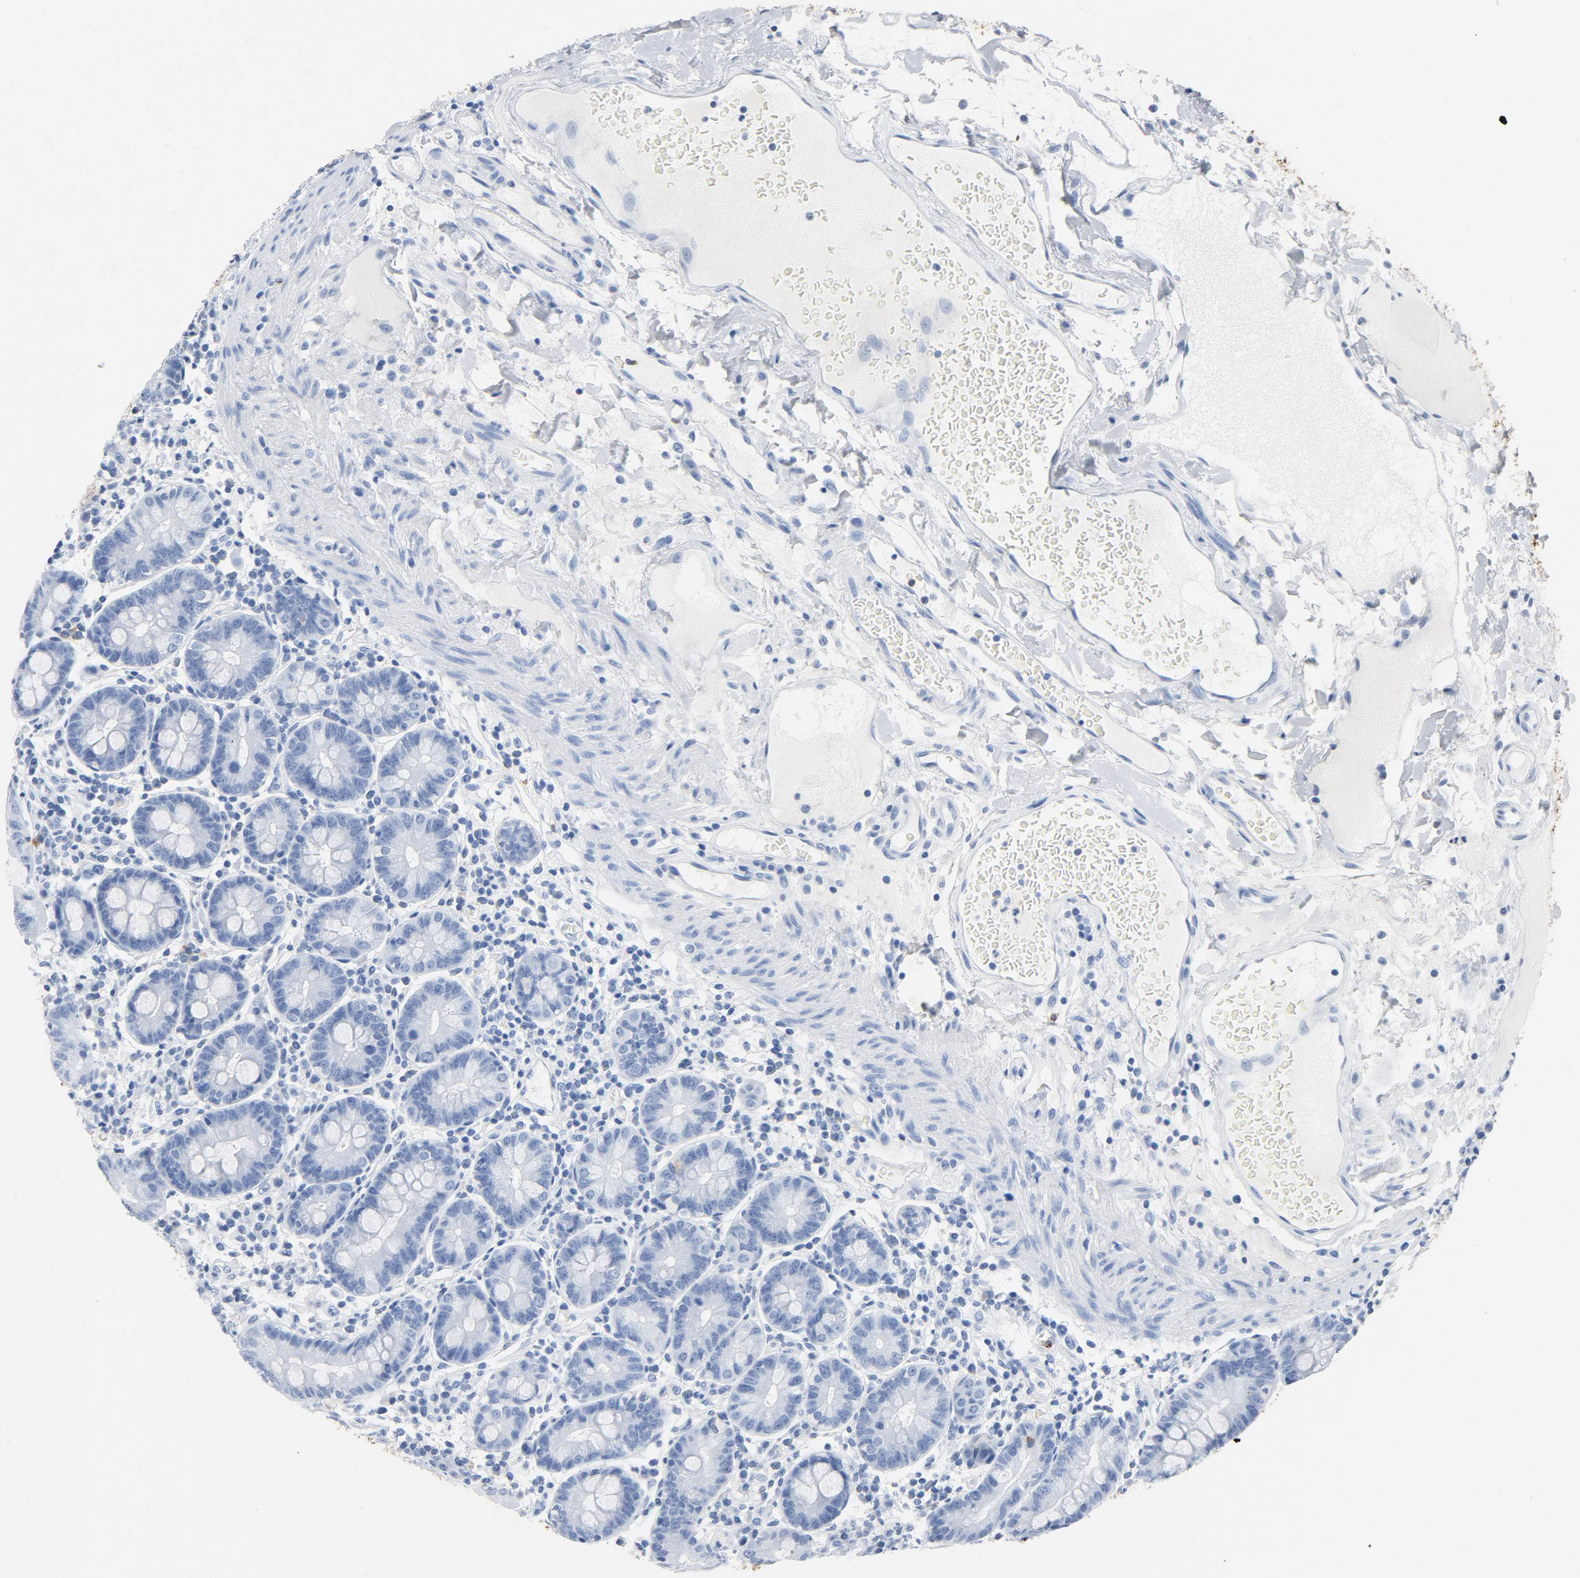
{"staining": {"intensity": "negative", "quantity": "none", "location": "none"}, "tissue": "duodenum", "cell_type": "Glandular cells", "image_type": "normal", "snomed": [{"axis": "morphology", "description": "Normal tissue, NOS"}, {"axis": "topography", "description": "Duodenum"}], "caption": "An immunohistochemistry (IHC) photomicrograph of normal duodenum is shown. There is no staining in glandular cells of duodenum.", "gene": "PTPRB", "patient": {"sex": "male", "age": 50}}